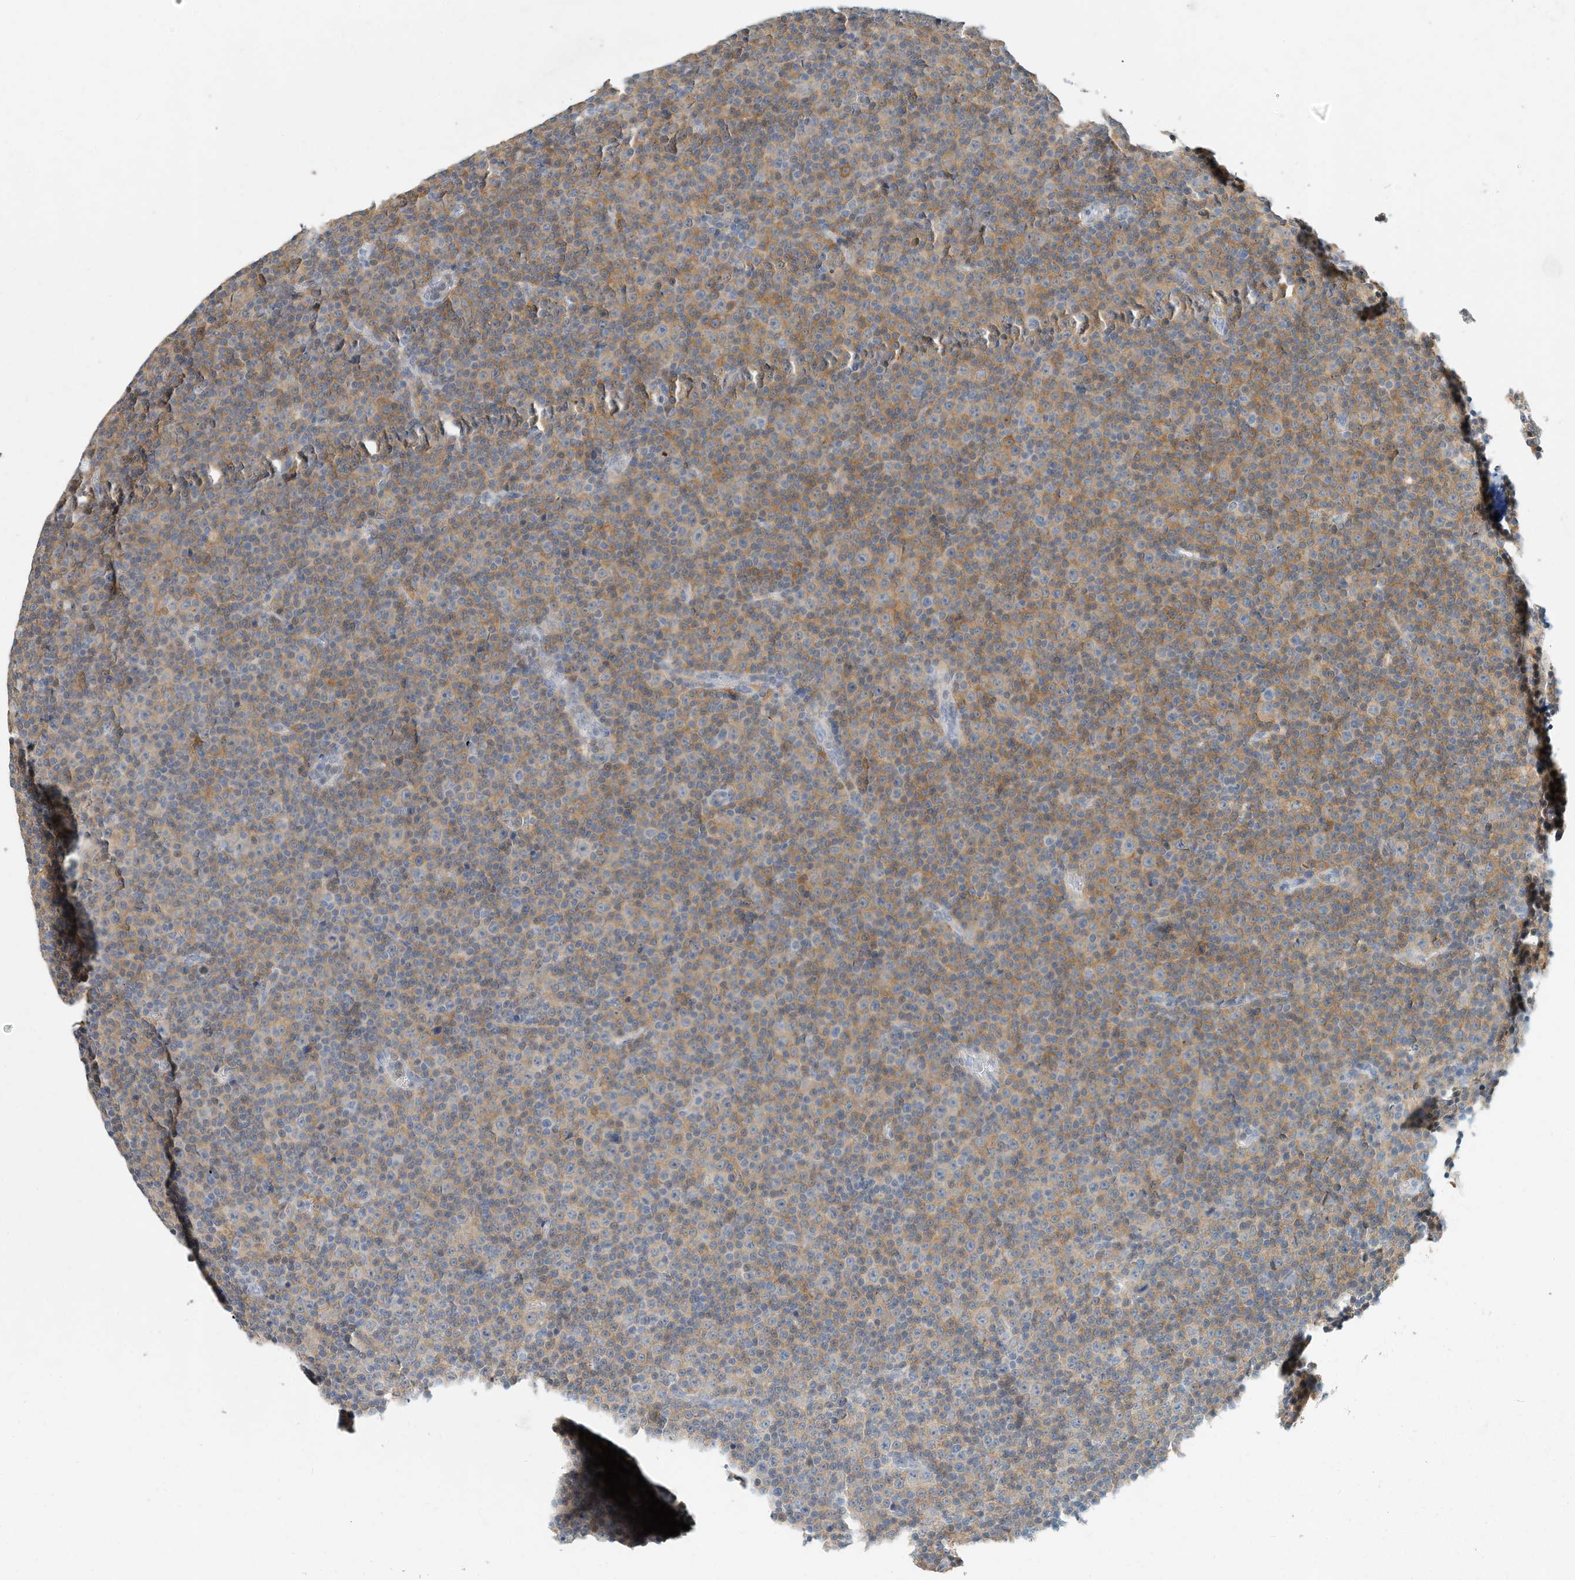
{"staining": {"intensity": "moderate", "quantity": "25%-75%", "location": "cytoplasmic/membranous"}, "tissue": "lymphoma", "cell_type": "Tumor cells", "image_type": "cancer", "snomed": [{"axis": "morphology", "description": "Malignant lymphoma, non-Hodgkin's type, Low grade"}, {"axis": "topography", "description": "Lymph node"}], "caption": "Tumor cells demonstrate medium levels of moderate cytoplasmic/membranous expression in approximately 25%-75% of cells in human malignant lymphoma, non-Hodgkin's type (low-grade).", "gene": "MICAL1", "patient": {"sex": "female", "age": 67}}